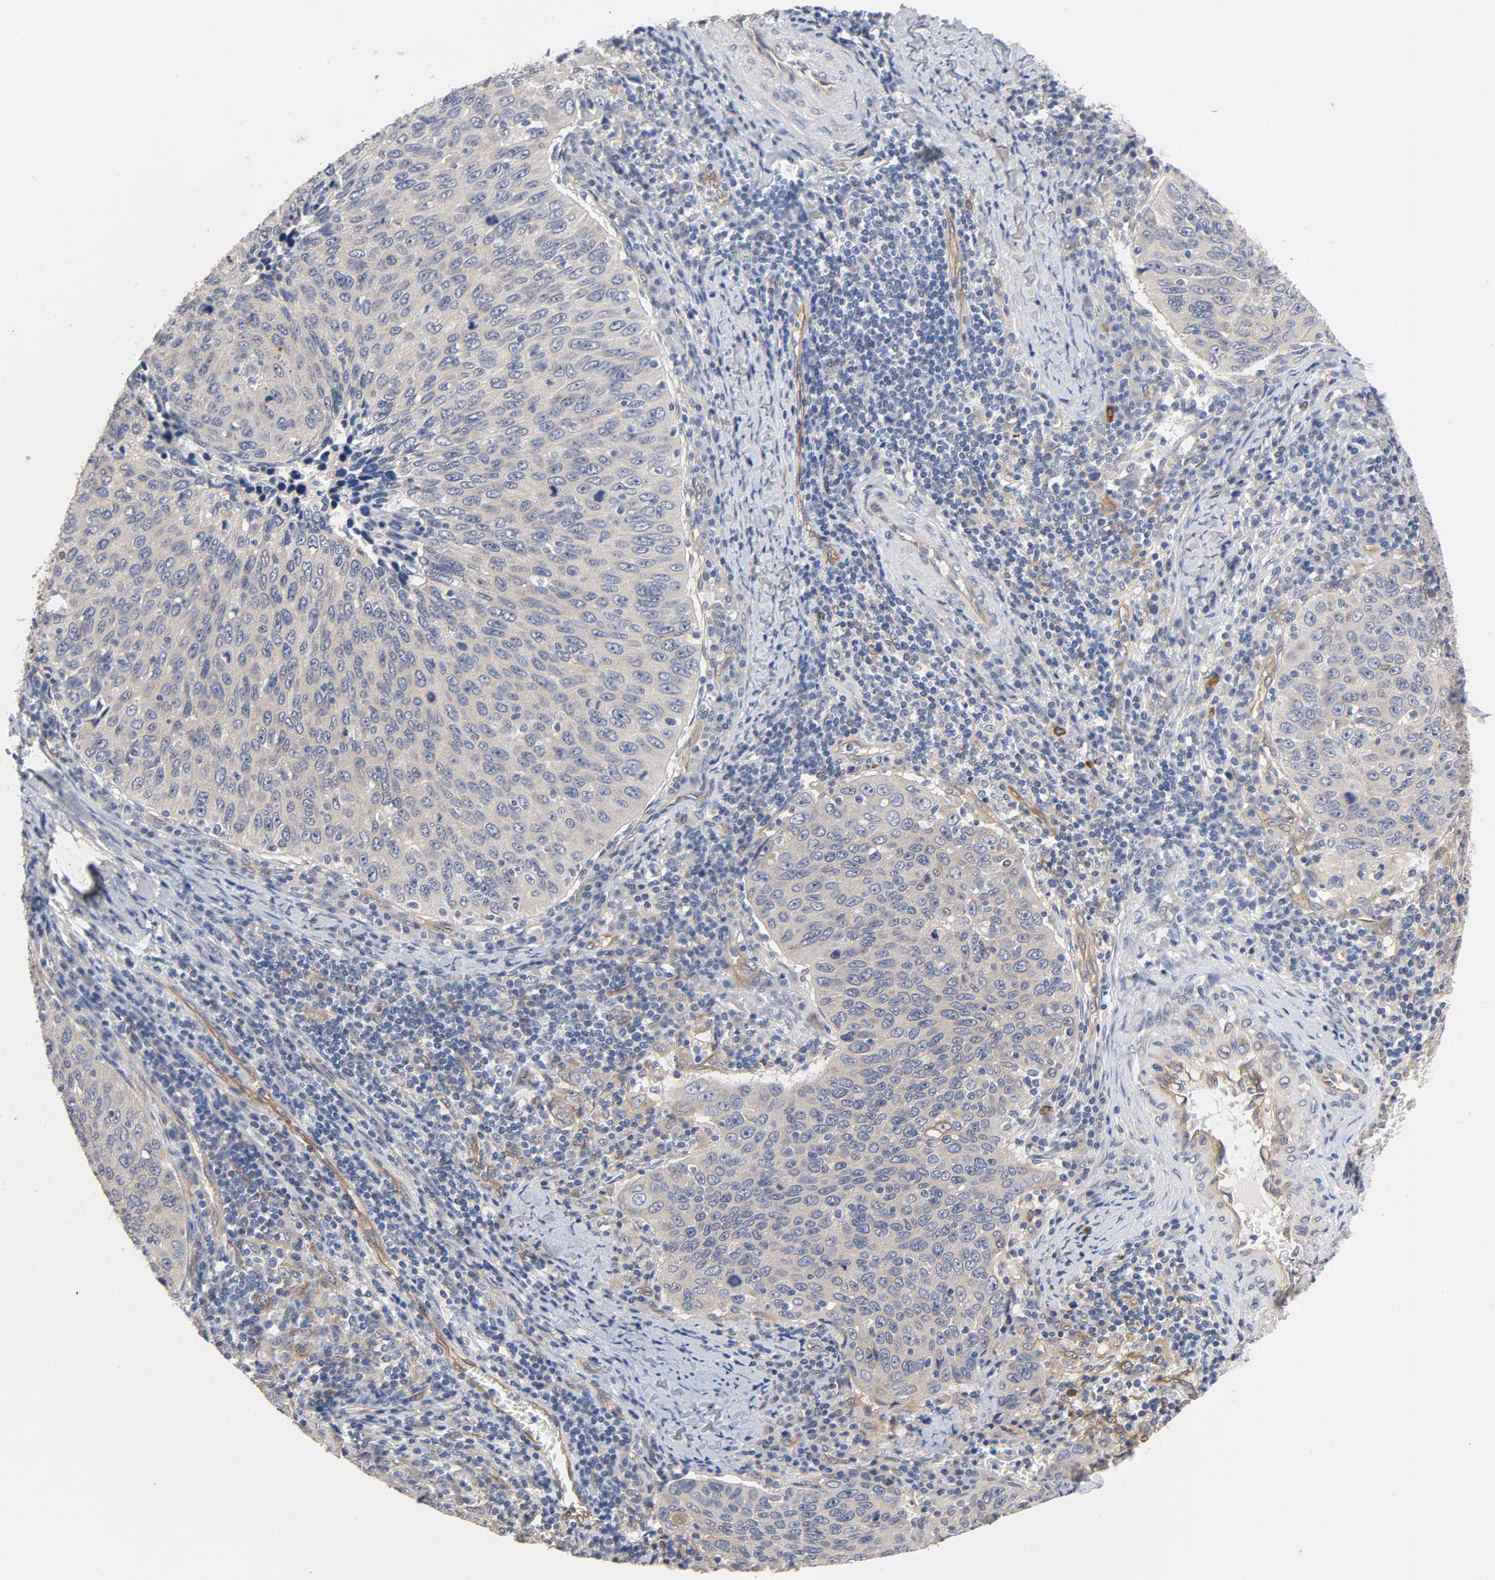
{"staining": {"intensity": "negative", "quantity": "none", "location": "none"}, "tissue": "cervical cancer", "cell_type": "Tumor cells", "image_type": "cancer", "snomed": [{"axis": "morphology", "description": "Squamous cell carcinoma, NOS"}, {"axis": "topography", "description": "Cervix"}], "caption": "Immunohistochemistry (IHC) of human cervical squamous cell carcinoma demonstrates no staining in tumor cells.", "gene": "RAB13", "patient": {"sex": "female", "age": 53}}